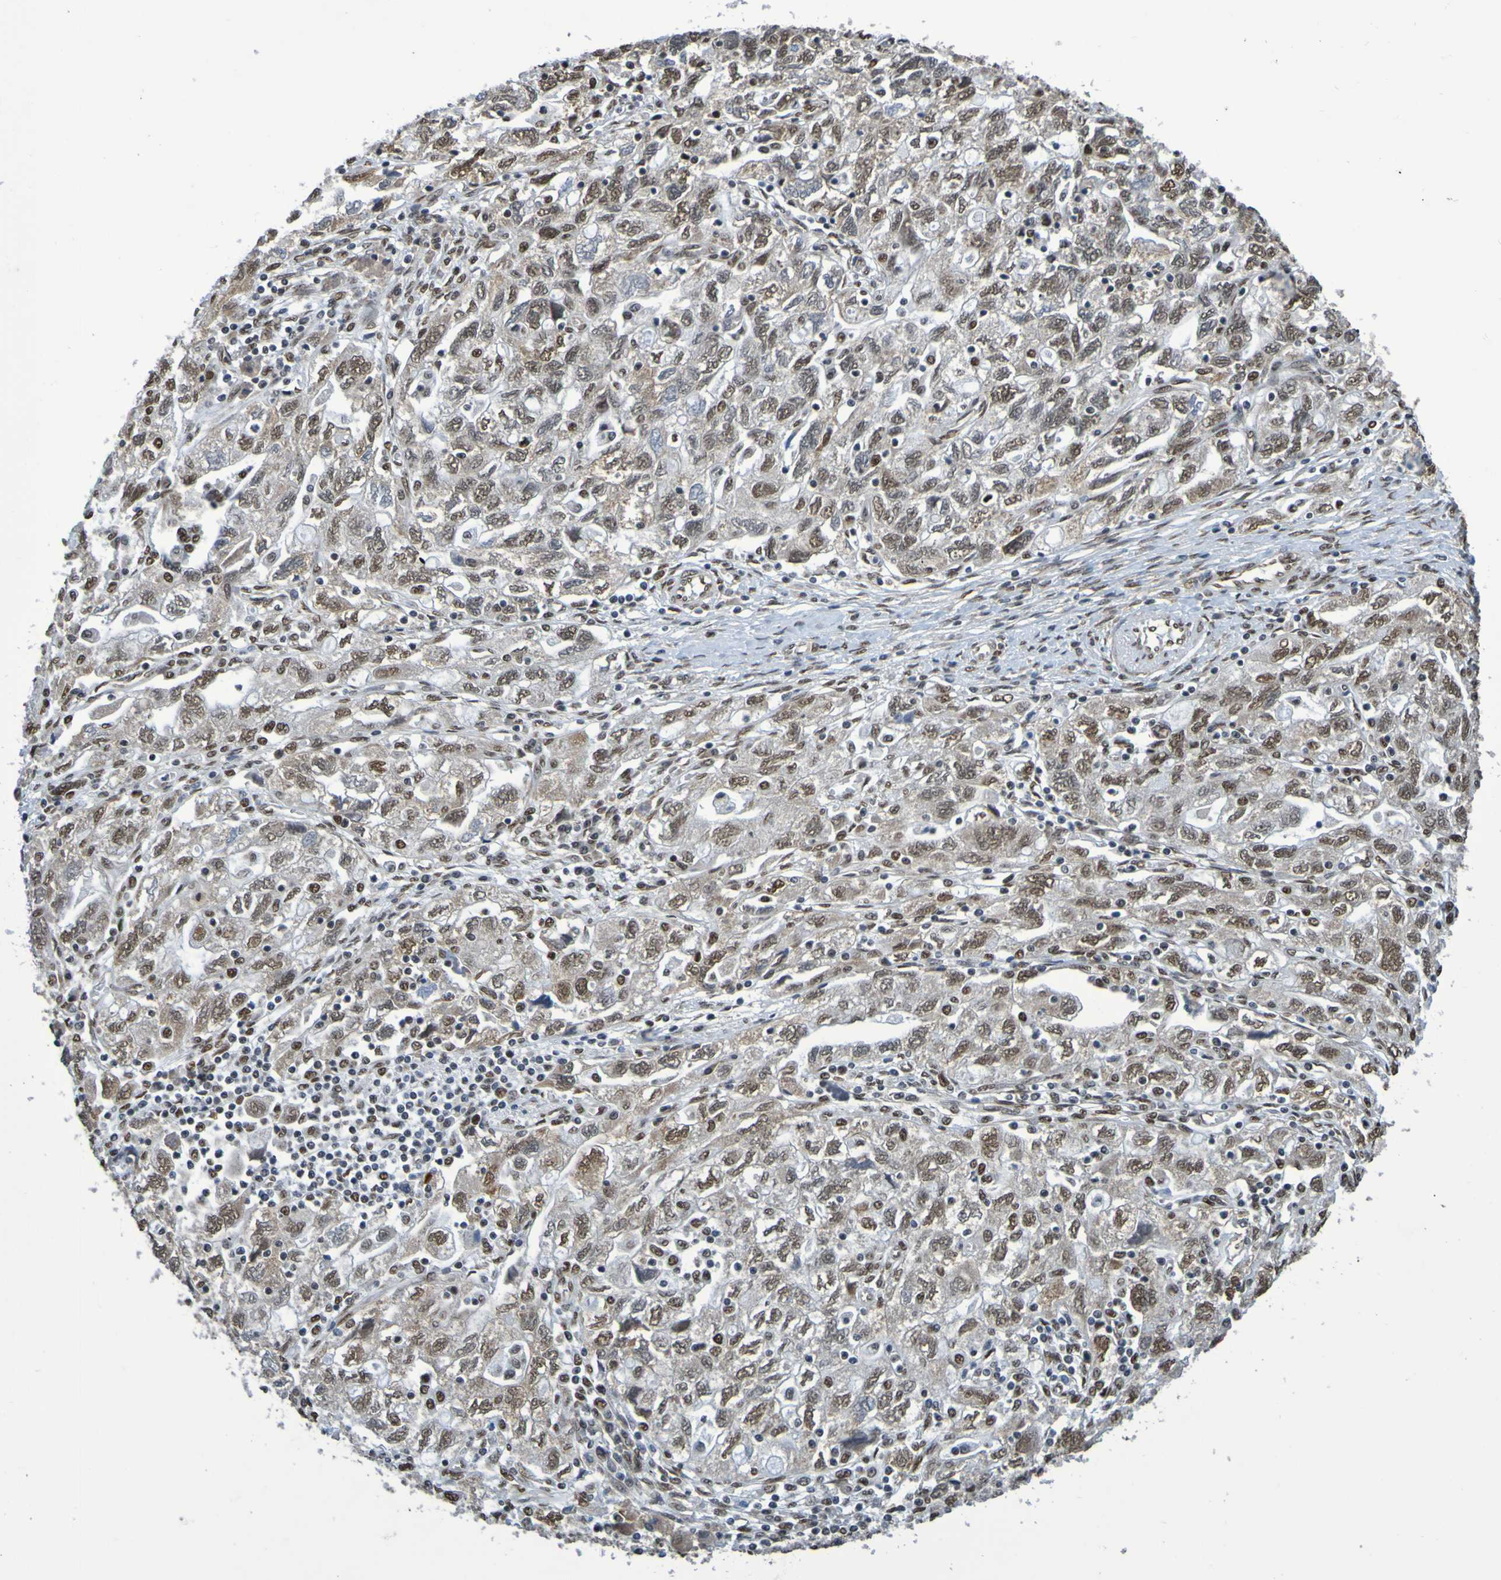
{"staining": {"intensity": "moderate", "quantity": ">75%", "location": "nuclear"}, "tissue": "ovarian cancer", "cell_type": "Tumor cells", "image_type": "cancer", "snomed": [{"axis": "morphology", "description": "Carcinoma, NOS"}, {"axis": "morphology", "description": "Cystadenocarcinoma, serous, NOS"}, {"axis": "topography", "description": "Ovary"}], "caption": "Moderate nuclear protein expression is seen in approximately >75% of tumor cells in ovarian cancer (serous cystadenocarcinoma).", "gene": "HDAC2", "patient": {"sex": "female", "age": 69}}